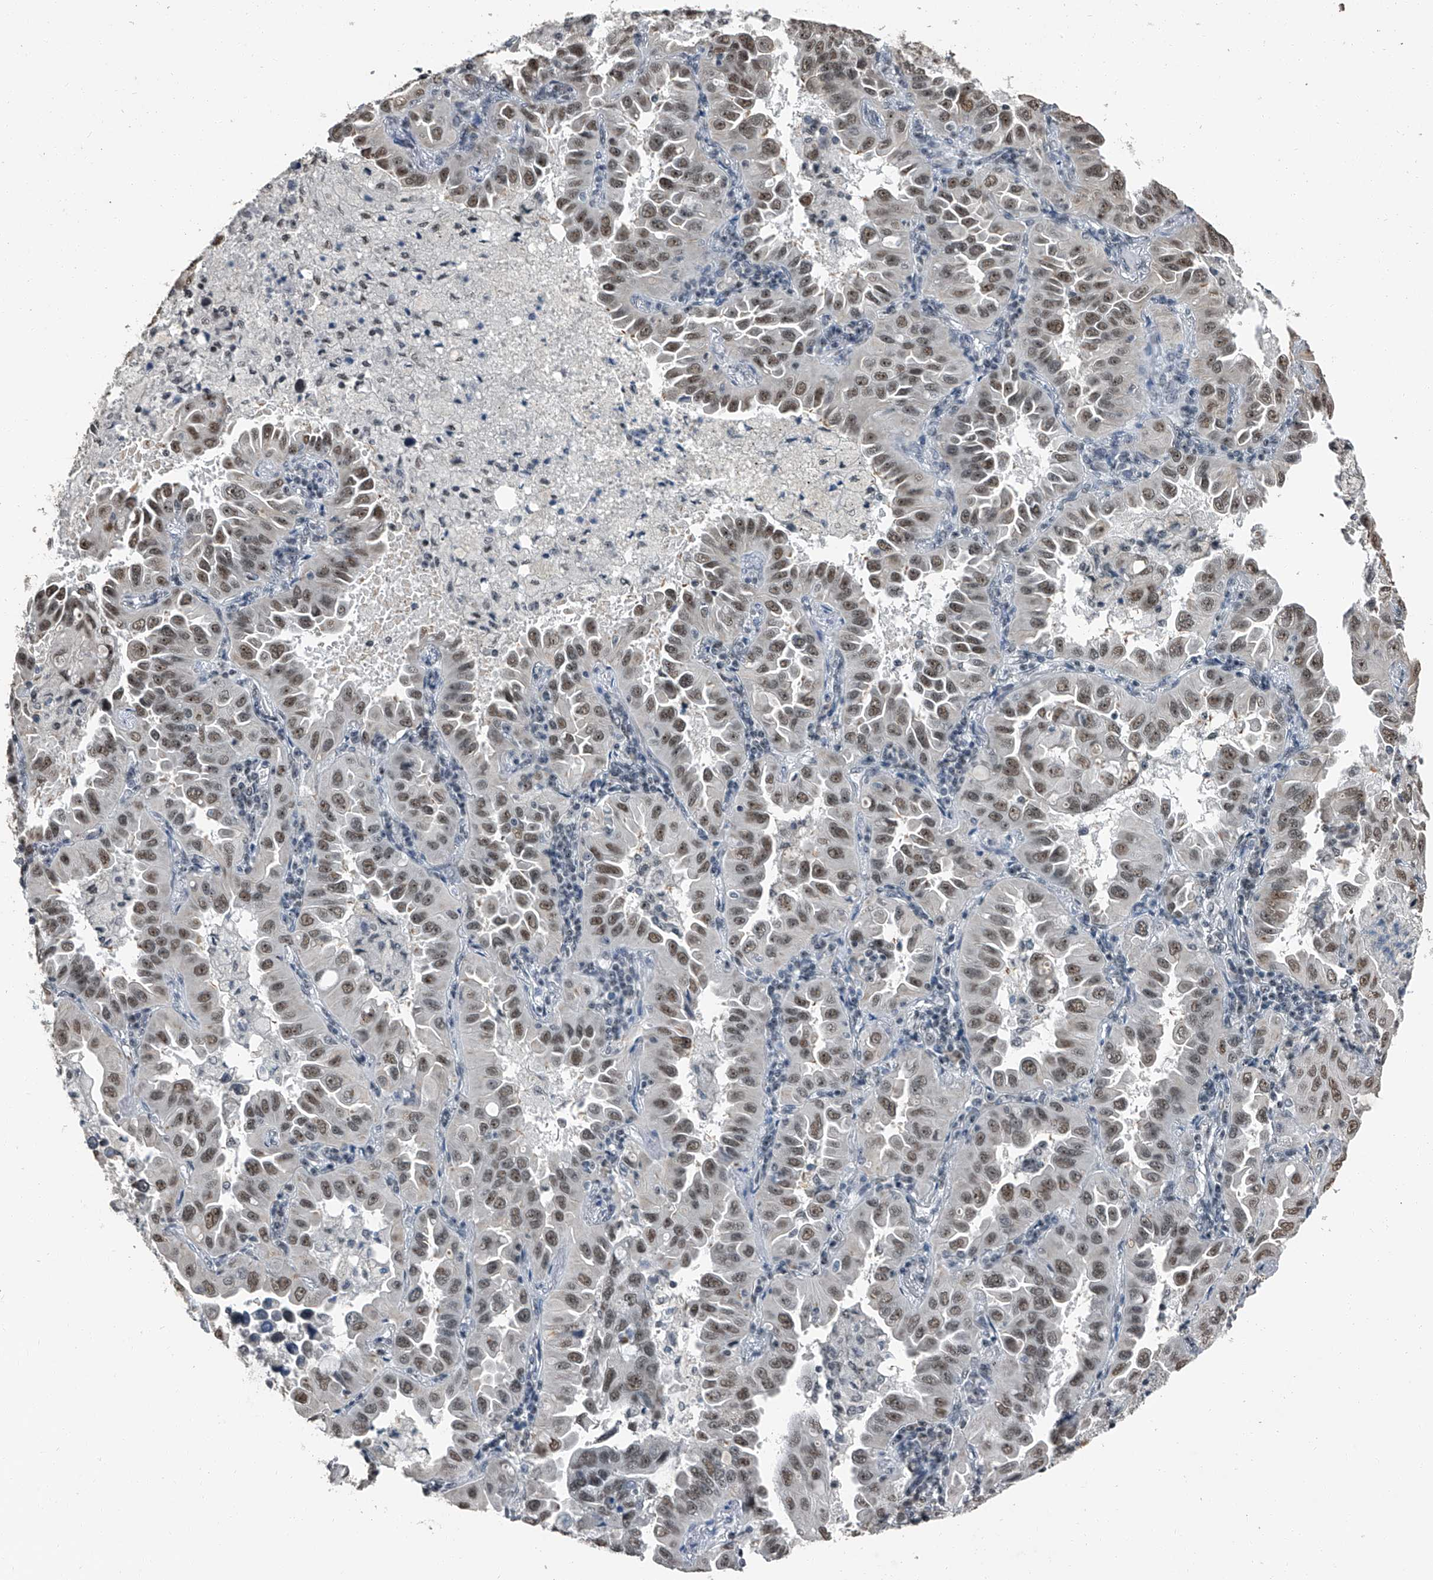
{"staining": {"intensity": "moderate", "quantity": ">75%", "location": "nuclear"}, "tissue": "lung cancer", "cell_type": "Tumor cells", "image_type": "cancer", "snomed": [{"axis": "morphology", "description": "Adenocarcinoma, NOS"}, {"axis": "topography", "description": "Lung"}], "caption": "Immunohistochemical staining of lung cancer (adenocarcinoma) shows moderate nuclear protein expression in approximately >75% of tumor cells.", "gene": "TCOF1", "patient": {"sex": "male", "age": 64}}